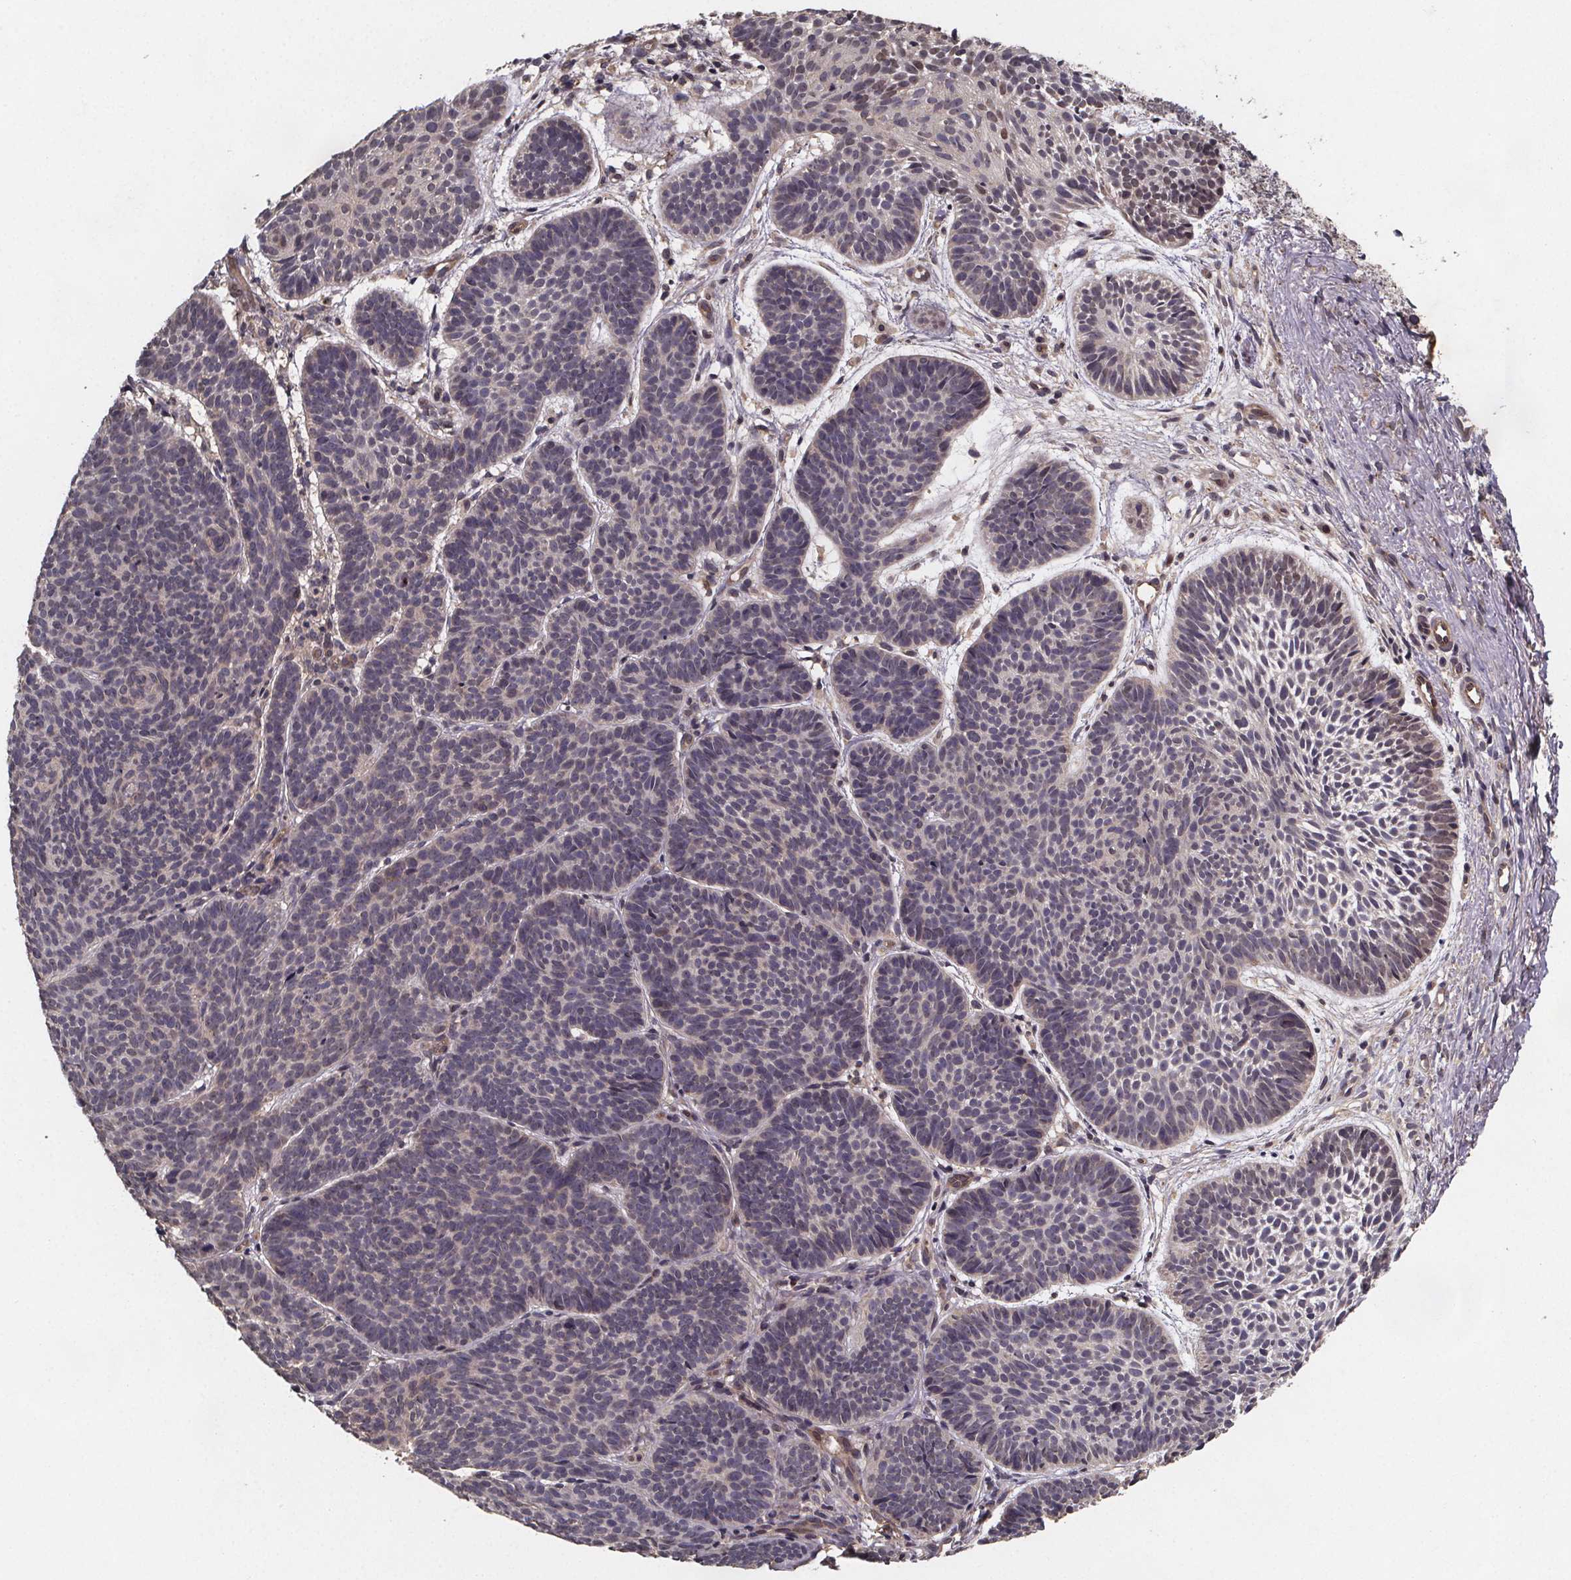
{"staining": {"intensity": "weak", "quantity": "<25%", "location": "nuclear"}, "tissue": "skin cancer", "cell_type": "Tumor cells", "image_type": "cancer", "snomed": [{"axis": "morphology", "description": "Basal cell carcinoma"}, {"axis": "topography", "description": "Skin"}], "caption": "Tumor cells show no significant protein expression in skin cancer (basal cell carcinoma). (Stains: DAB (3,3'-diaminobenzidine) IHC with hematoxylin counter stain, Microscopy: brightfield microscopy at high magnification).", "gene": "PIERCE2", "patient": {"sex": "male", "age": 72}}